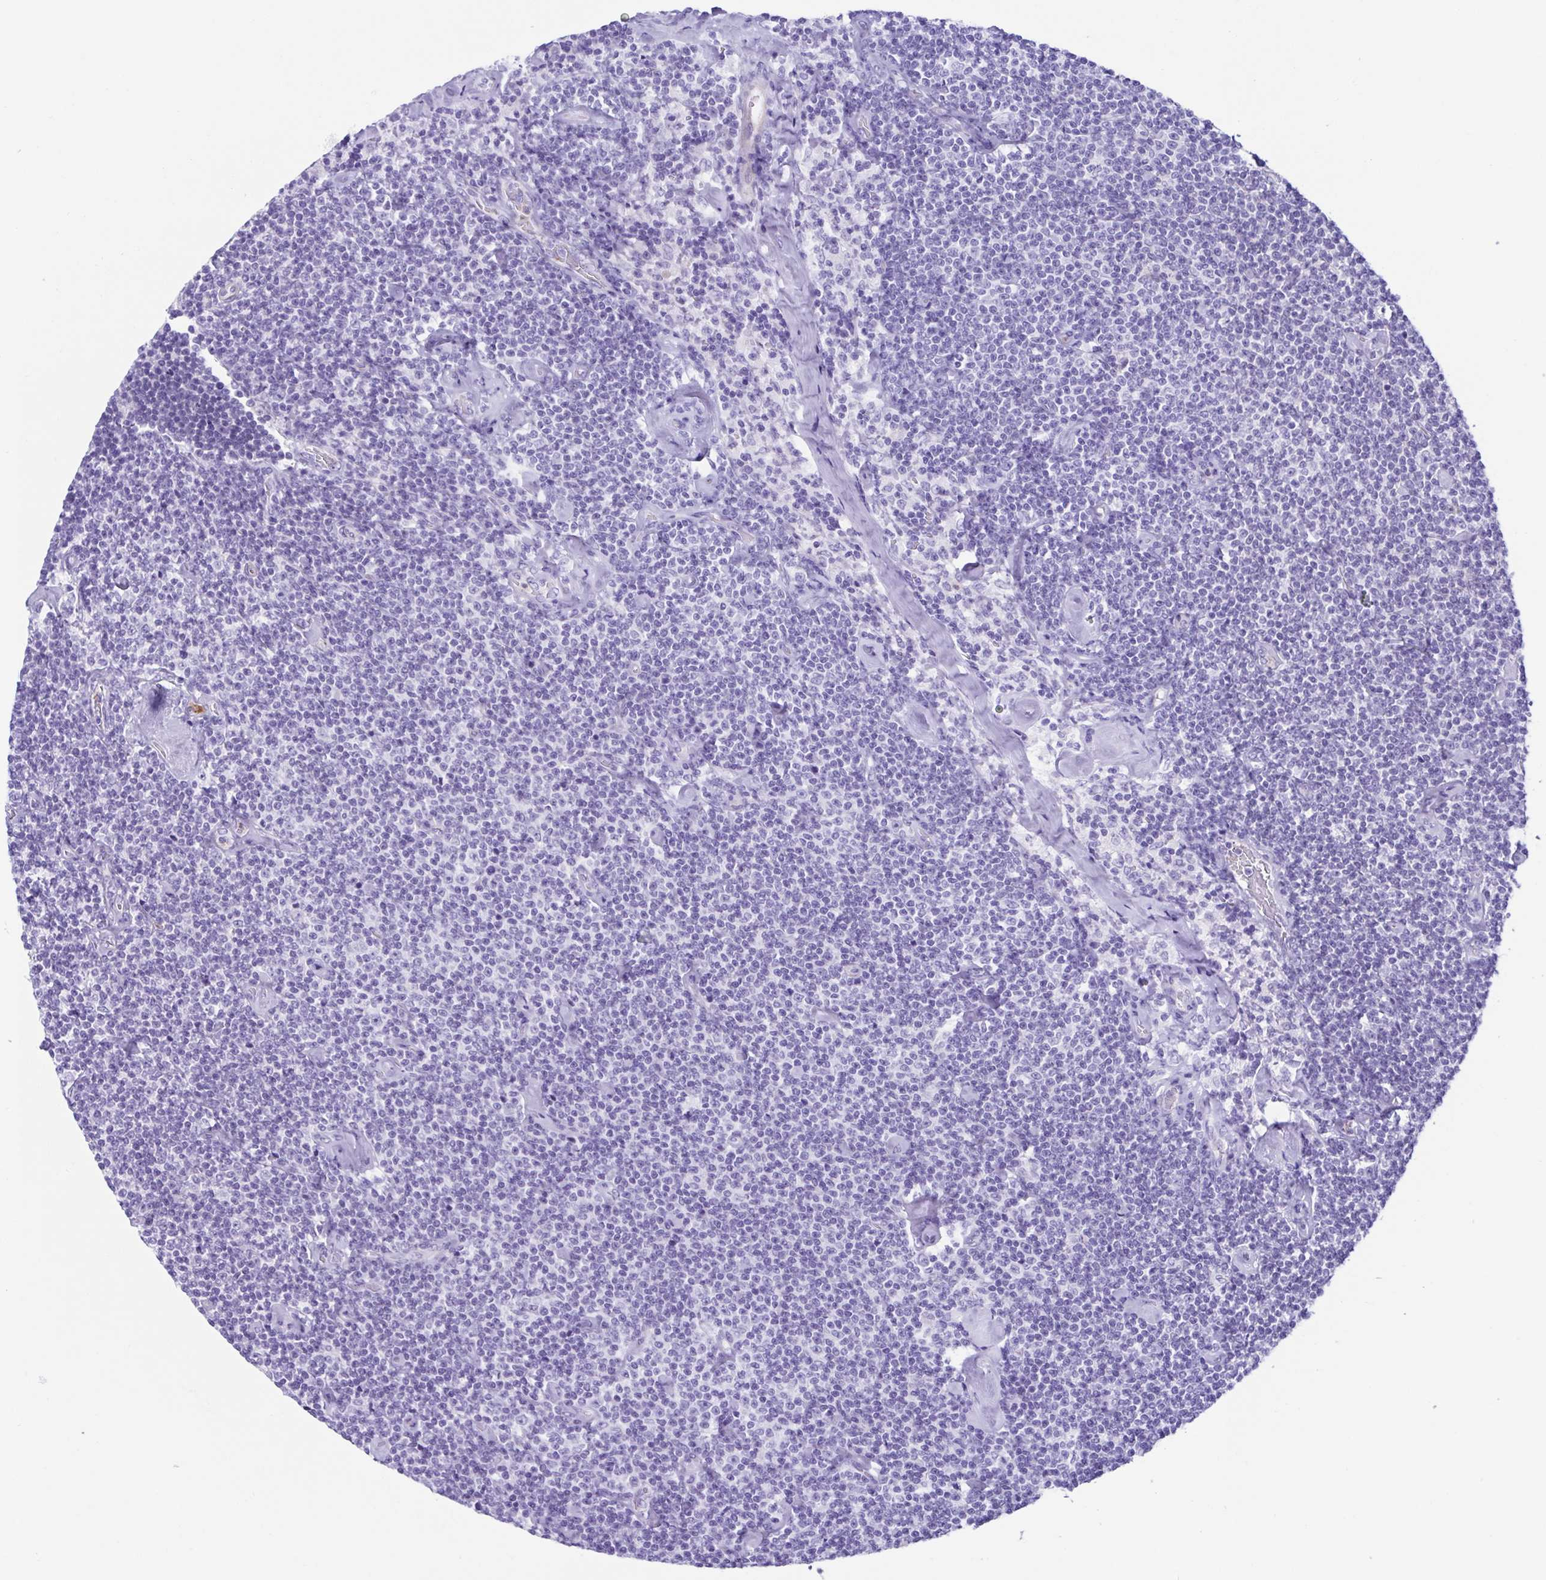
{"staining": {"intensity": "negative", "quantity": "none", "location": "none"}, "tissue": "lymphoma", "cell_type": "Tumor cells", "image_type": "cancer", "snomed": [{"axis": "morphology", "description": "Malignant lymphoma, non-Hodgkin's type, Low grade"}, {"axis": "topography", "description": "Lymph node"}], "caption": "IHC image of human malignant lymphoma, non-Hodgkin's type (low-grade) stained for a protein (brown), which shows no positivity in tumor cells.", "gene": "CYP11B1", "patient": {"sex": "male", "age": 81}}